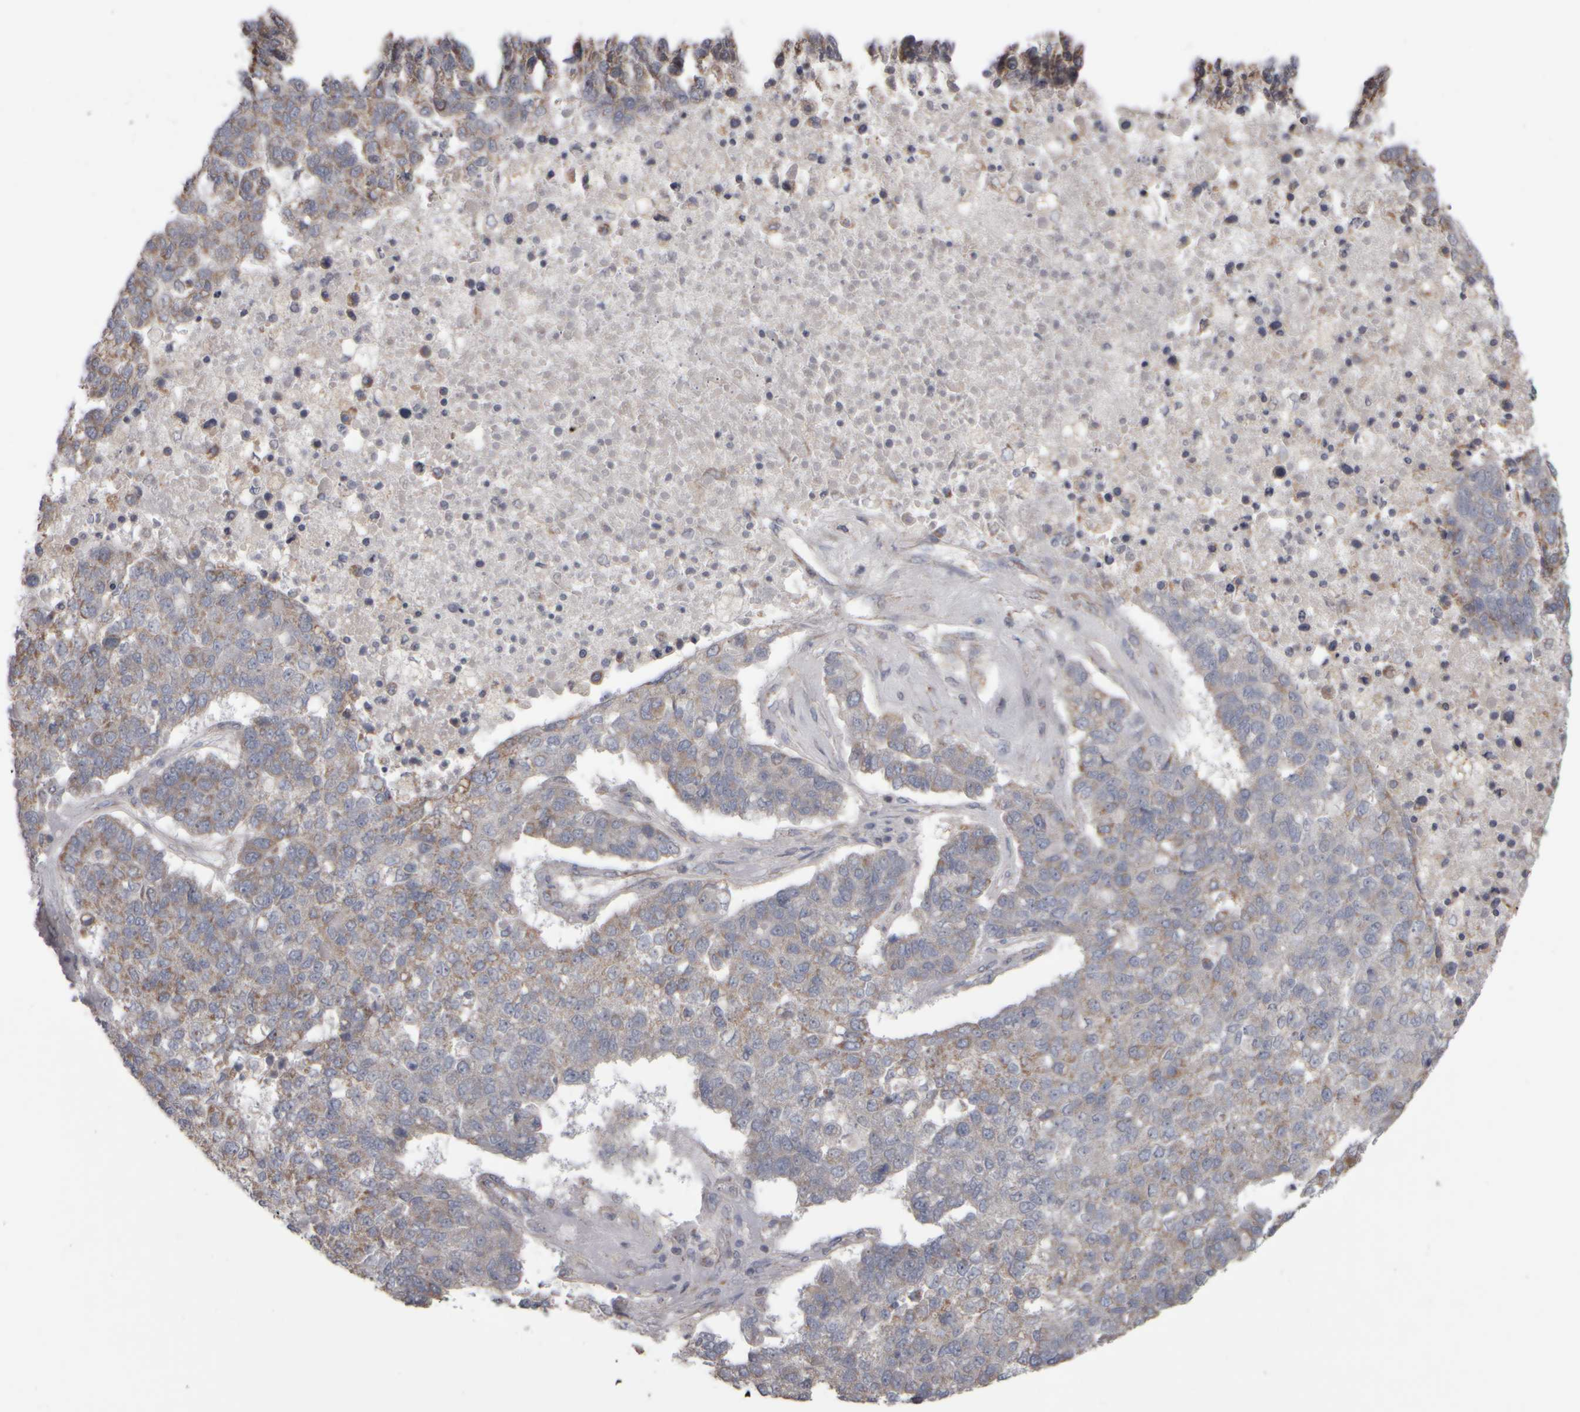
{"staining": {"intensity": "moderate", "quantity": "25%-75%", "location": "cytoplasmic/membranous"}, "tissue": "pancreatic cancer", "cell_type": "Tumor cells", "image_type": "cancer", "snomed": [{"axis": "morphology", "description": "Adenocarcinoma, NOS"}, {"axis": "topography", "description": "Pancreas"}], "caption": "Pancreatic adenocarcinoma stained for a protein (brown) shows moderate cytoplasmic/membranous positive staining in about 25%-75% of tumor cells.", "gene": "SCO1", "patient": {"sex": "female", "age": 61}}